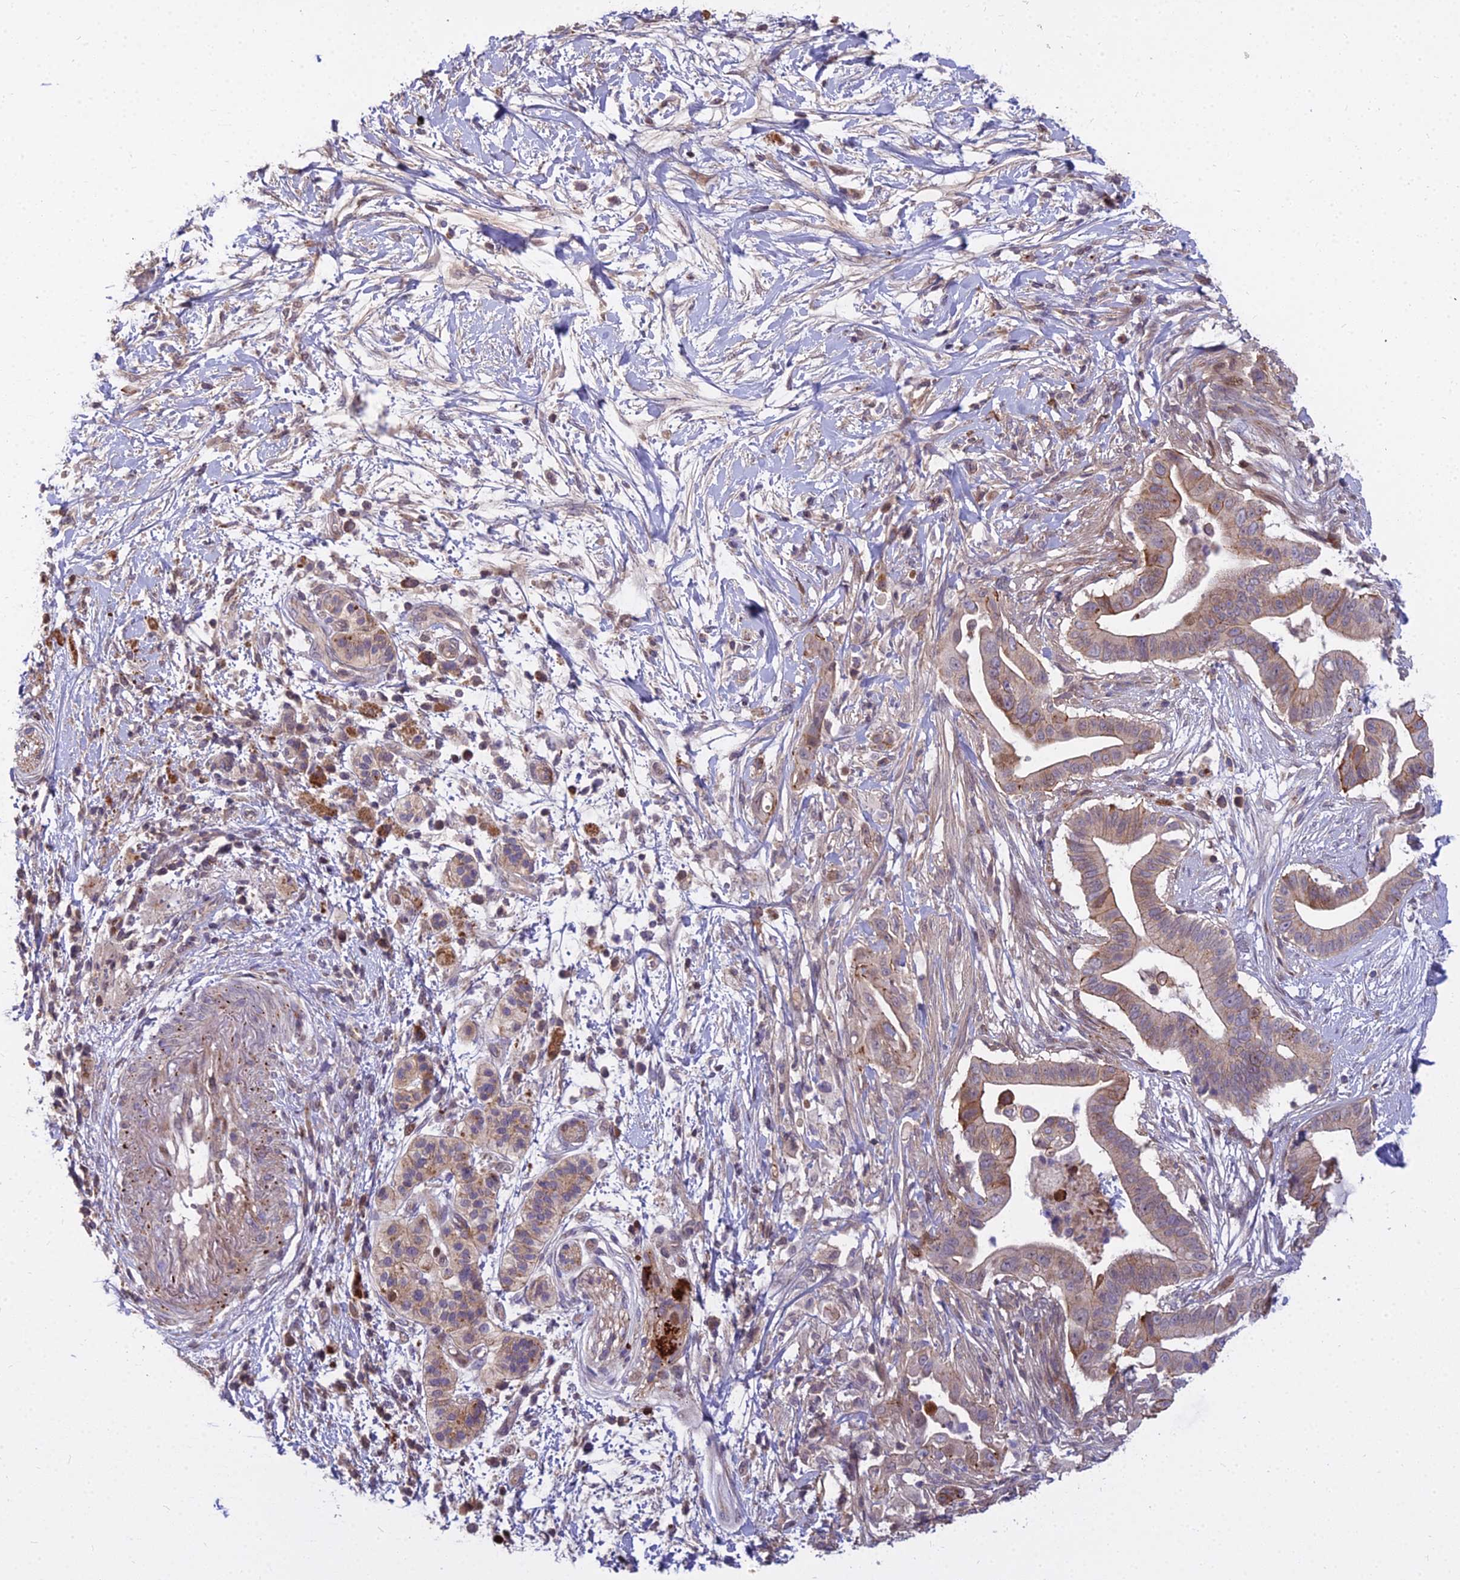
{"staining": {"intensity": "weak", "quantity": "<25%", "location": "cytoplasmic/membranous"}, "tissue": "pancreatic cancer", "cell_type": "Tumor cells", "image_type": "cancer", "snomed": [{"axis": "morphology", "description": "Adenocarcinoma, NOS"}, {"axis": "topography", "description": "Pancreas"}], "caption": "A high-resolution histopathology image shows IHC staining of pancreatic cancer (adenocarcinoma), which displays no significant staining in tumor cells.", "gene": "GLYATL3", "patient": {"sex": "male", "age": 68}}